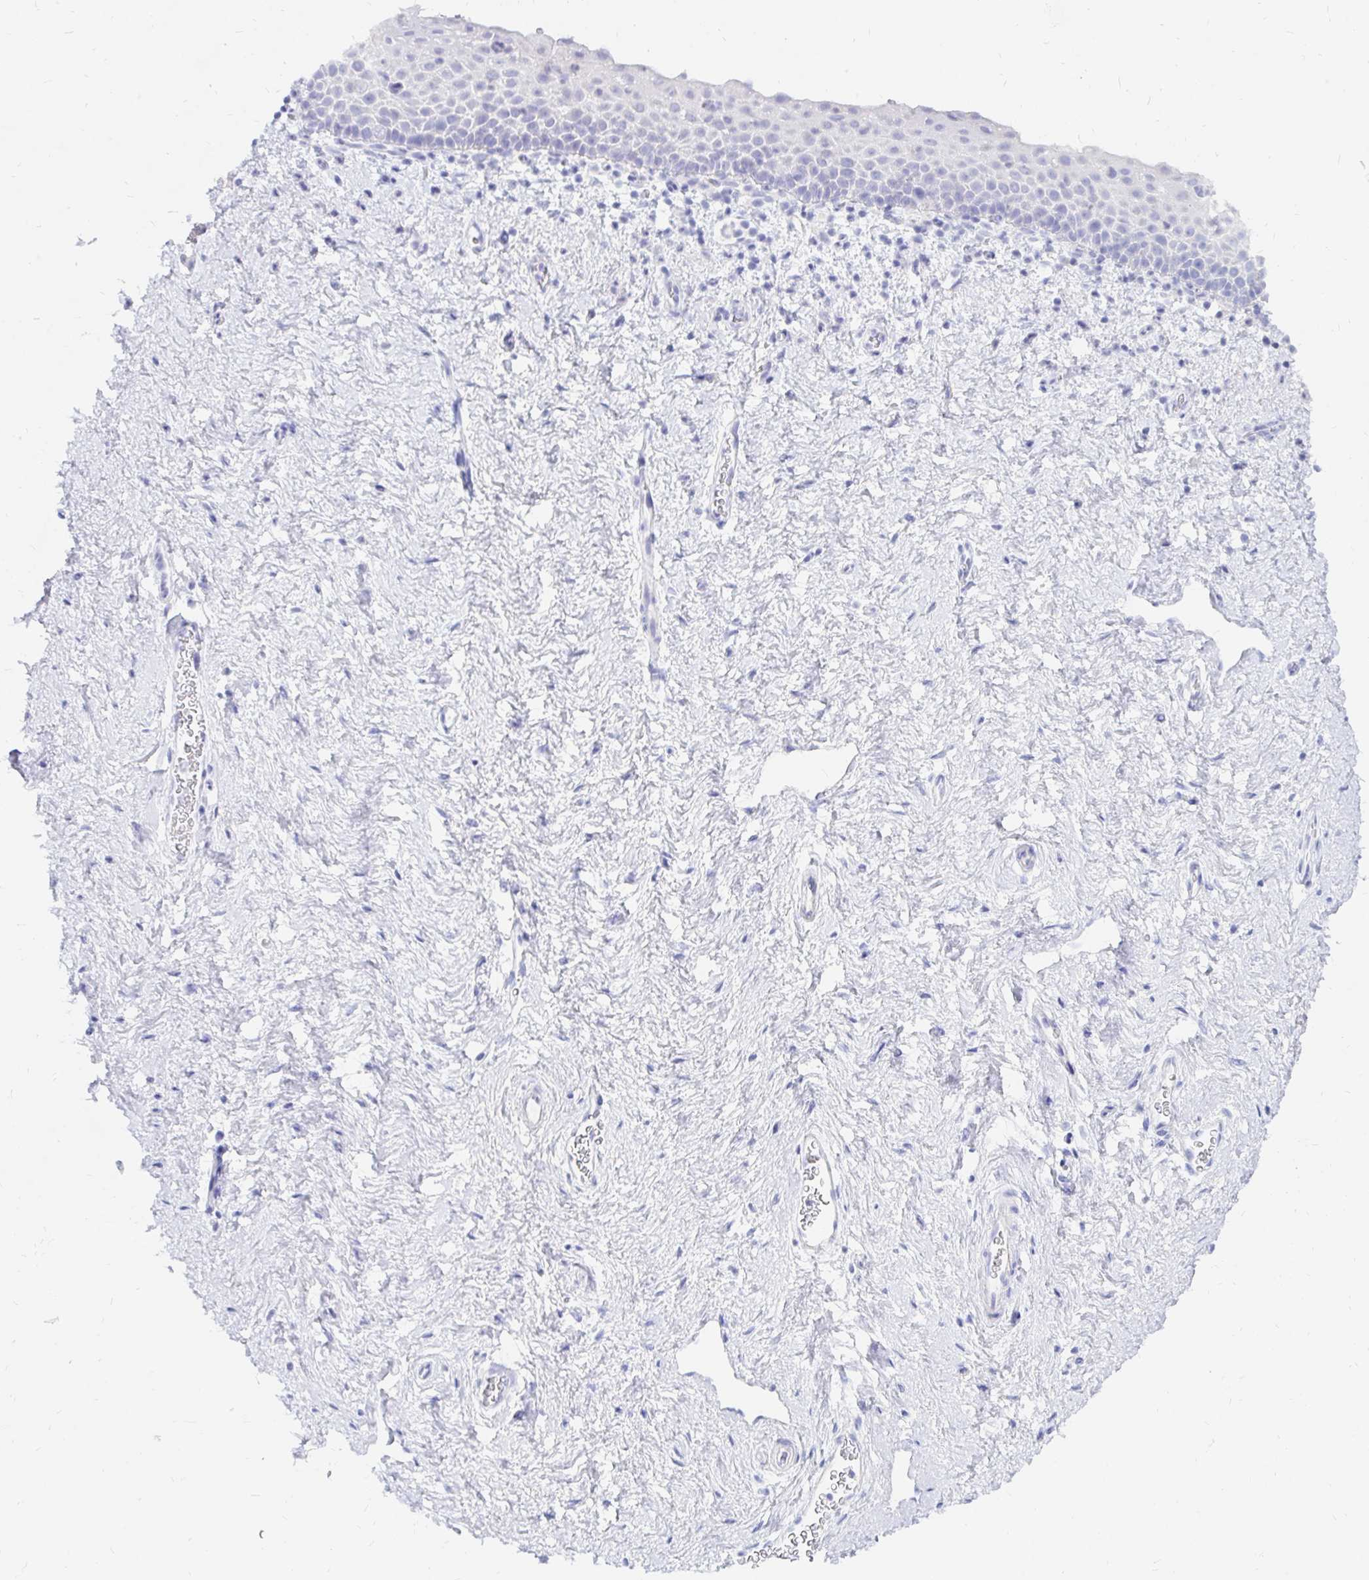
{"staining": {"intensity": "negative", "quantity": "none", "location": "none"}, "tissue": "vagina", "cell_type": "Squamous epithelial cells", "image_type": "normal", "snomed": [{"axis": "morphology", "description": "Normal tissue, NOS"}, {"axis": "topography", "description": "Vagina"}], "caption": "Squamous epithelial cells show no significant protein positivity in normal vagina. (DAB (3,3'-diaminobenzidine) immunohistochemistry (IHC) with hematoxylin counter stain).", "gene": "NR2E1", "patient": {"sex": "female", "age": 61}}